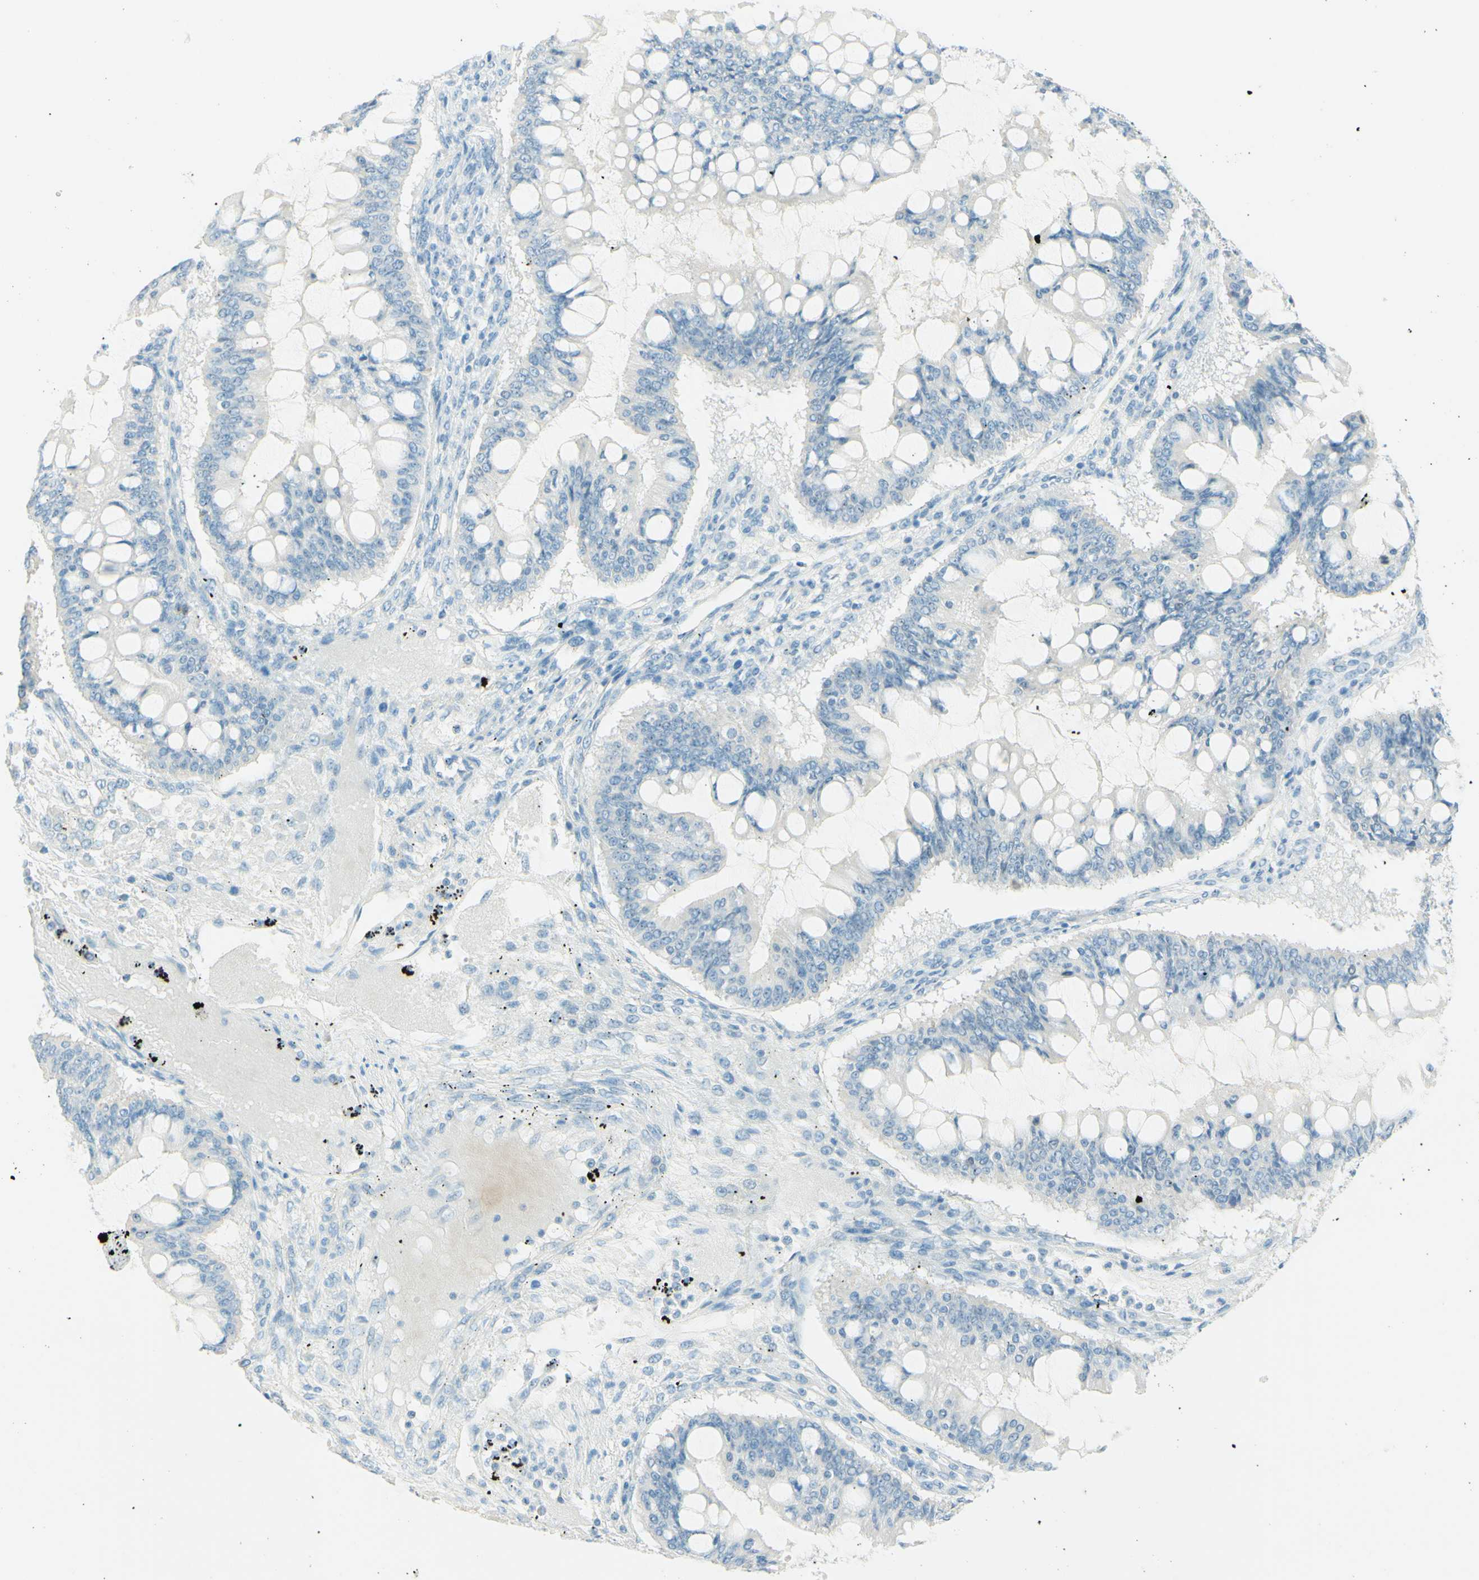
{"staining": {"intensity": "negative", "quantity": "none", "location": "none"}, "tissue": "ovarian cancer", "cell_type": "Tumor cells", "image_type": "cancer", "snomed": [{"axis": "morphology", "description": "Cystadenocarcinoma, mucinous, NOS"}, {"axis": "topography", "description": "Ovary"}], "caption": "Protein analysis of ovarian mucinous cystadenocarcinoma shows no significant expression in tumor cells.", "gene": "FMR1NB", "patient": {"sex": "female", "age": 73}}